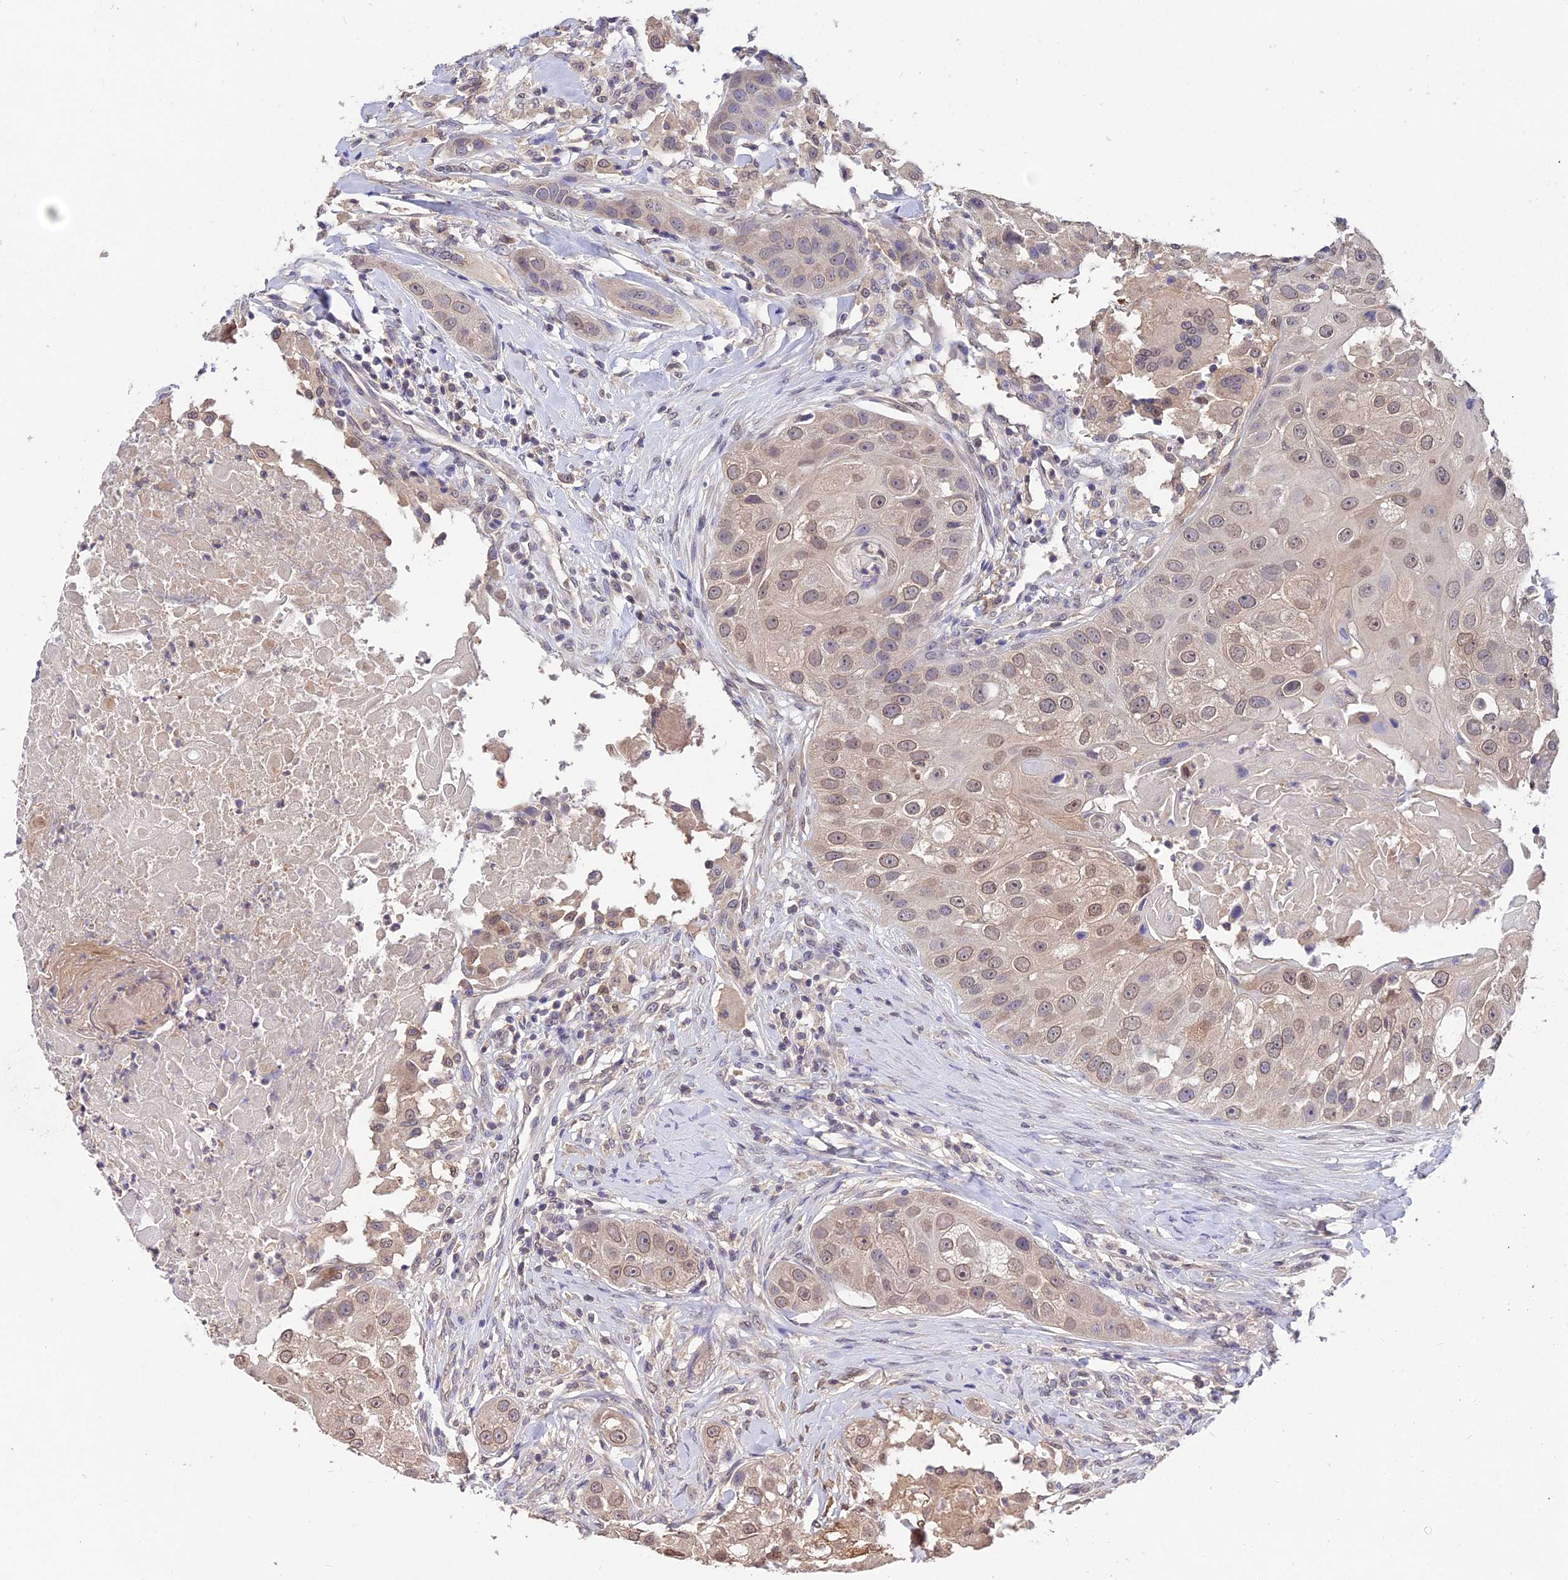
{"staining": {"intensity": "moderate", "quantity": ">75%", "location": "cytoplasmic/membranous,nuclear"}, "tissue": "head and neck cancer", "cell_type": "Tumor cells", "image_type": "cancer", "snomed": [{"axis": "morphology", "description": "Normal tissue, NOS"}, {"axis": "morphology", "description": "Squamous cell carcinoma, NOS"}, {"axis": "topography", "description": "Skeletal muscle"}, {"axis": "topography", "description": "Head-Neck"}], "caption": "Immunohistochemistry of head and neck cancer demonstrates medium levels of moderate cytoplasmic/membranous and nuclear expression in about >75% of tumor cells.", "gene": "PGK1", "patient": {"sex": "male", "age": 51}}